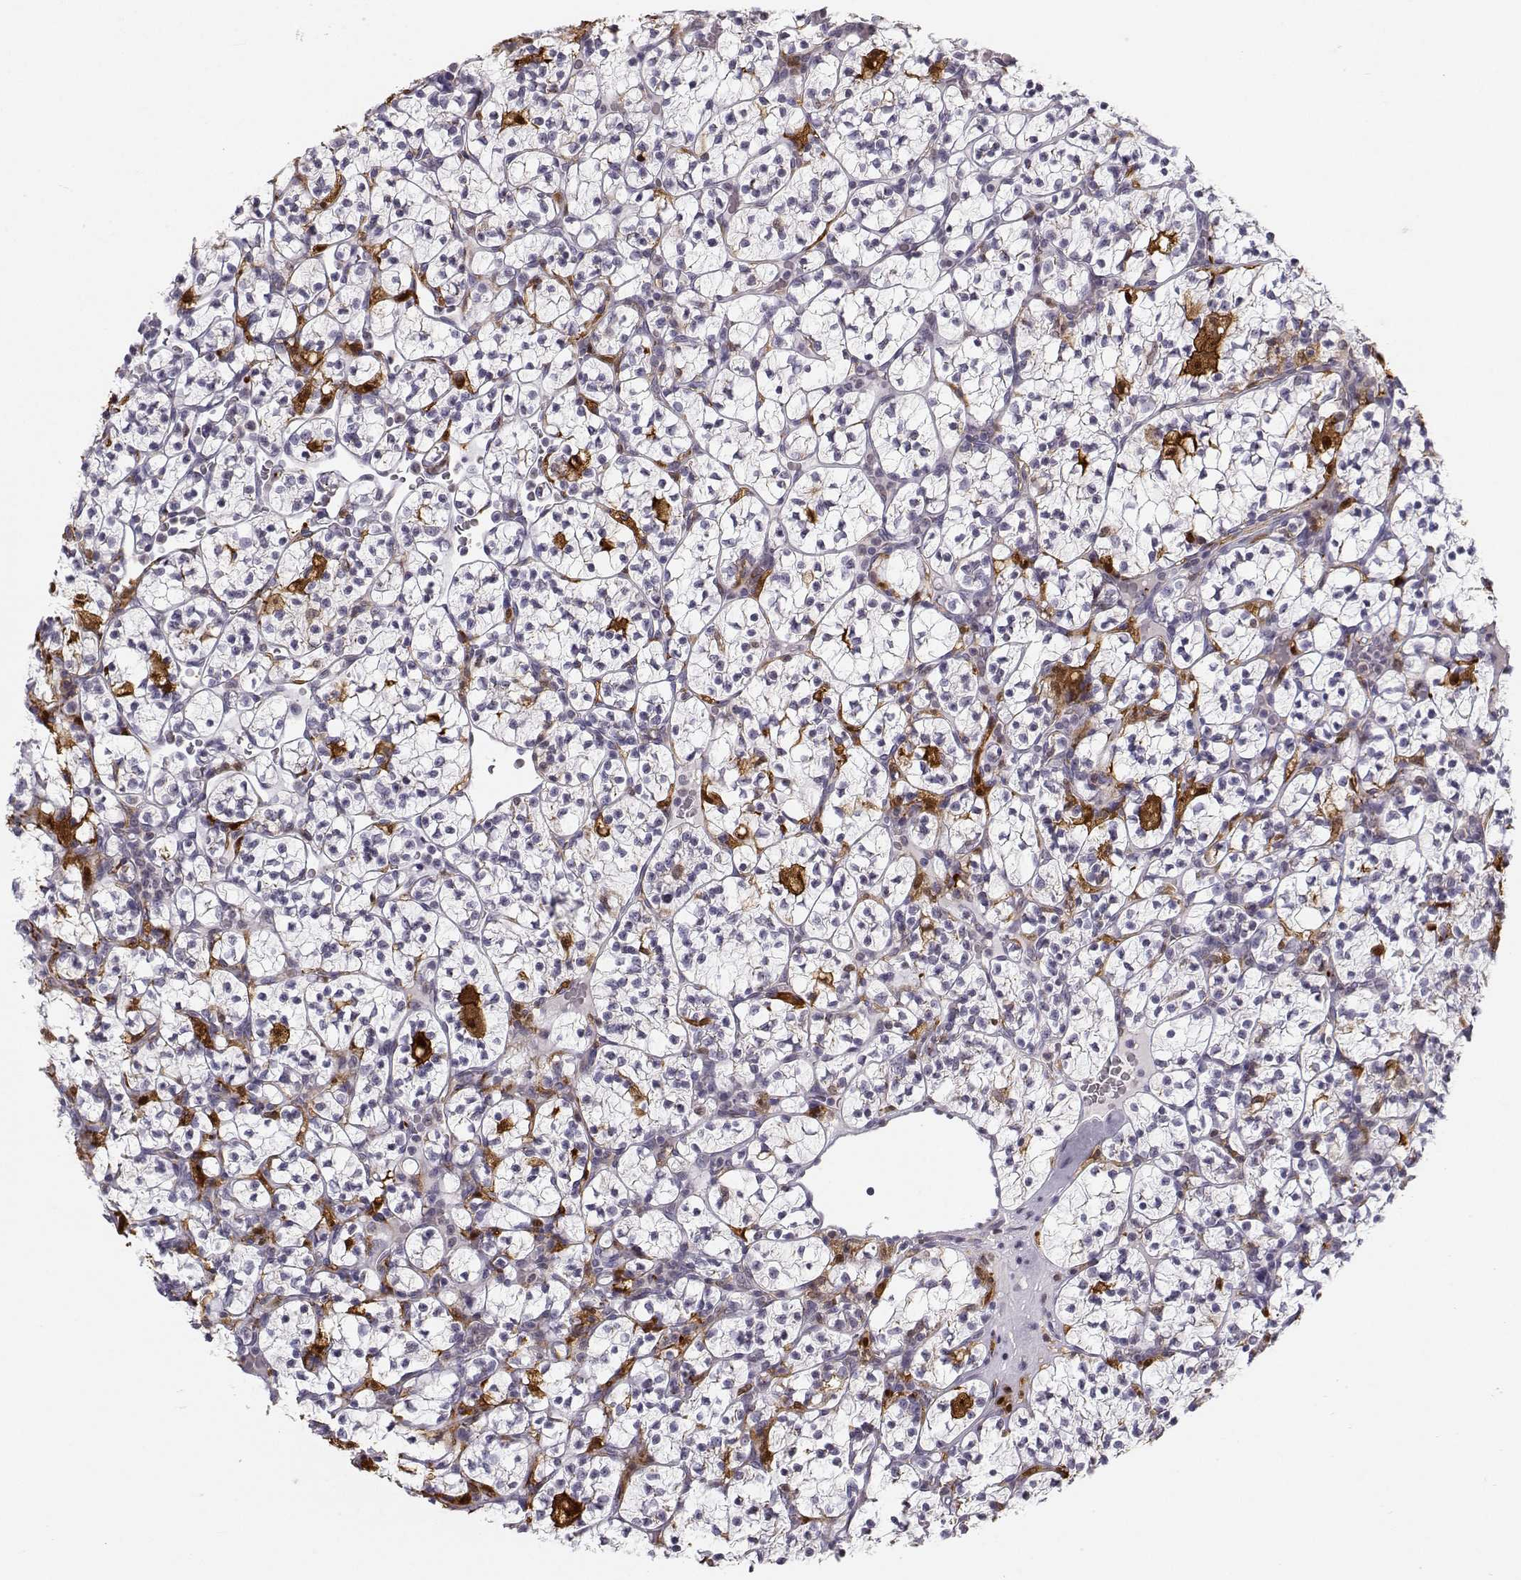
{"staining": {"intensity": "negative", "quantity": "none", "location": "none"}, "tissue": "renal cancer", "cell_type": "Tumor cells", "image_type": "cancer", "snomed": [{"axis": "morphology", "description": "Adenocarcinoma, NOS"}, {"axis": "topography", "description": "Kidney"}], "caption": "Tumor cells show no significant positivity in adenocarcinoma (renal).", "gene": "HTR7", "patient": {"sex": "female", "age": 89}}